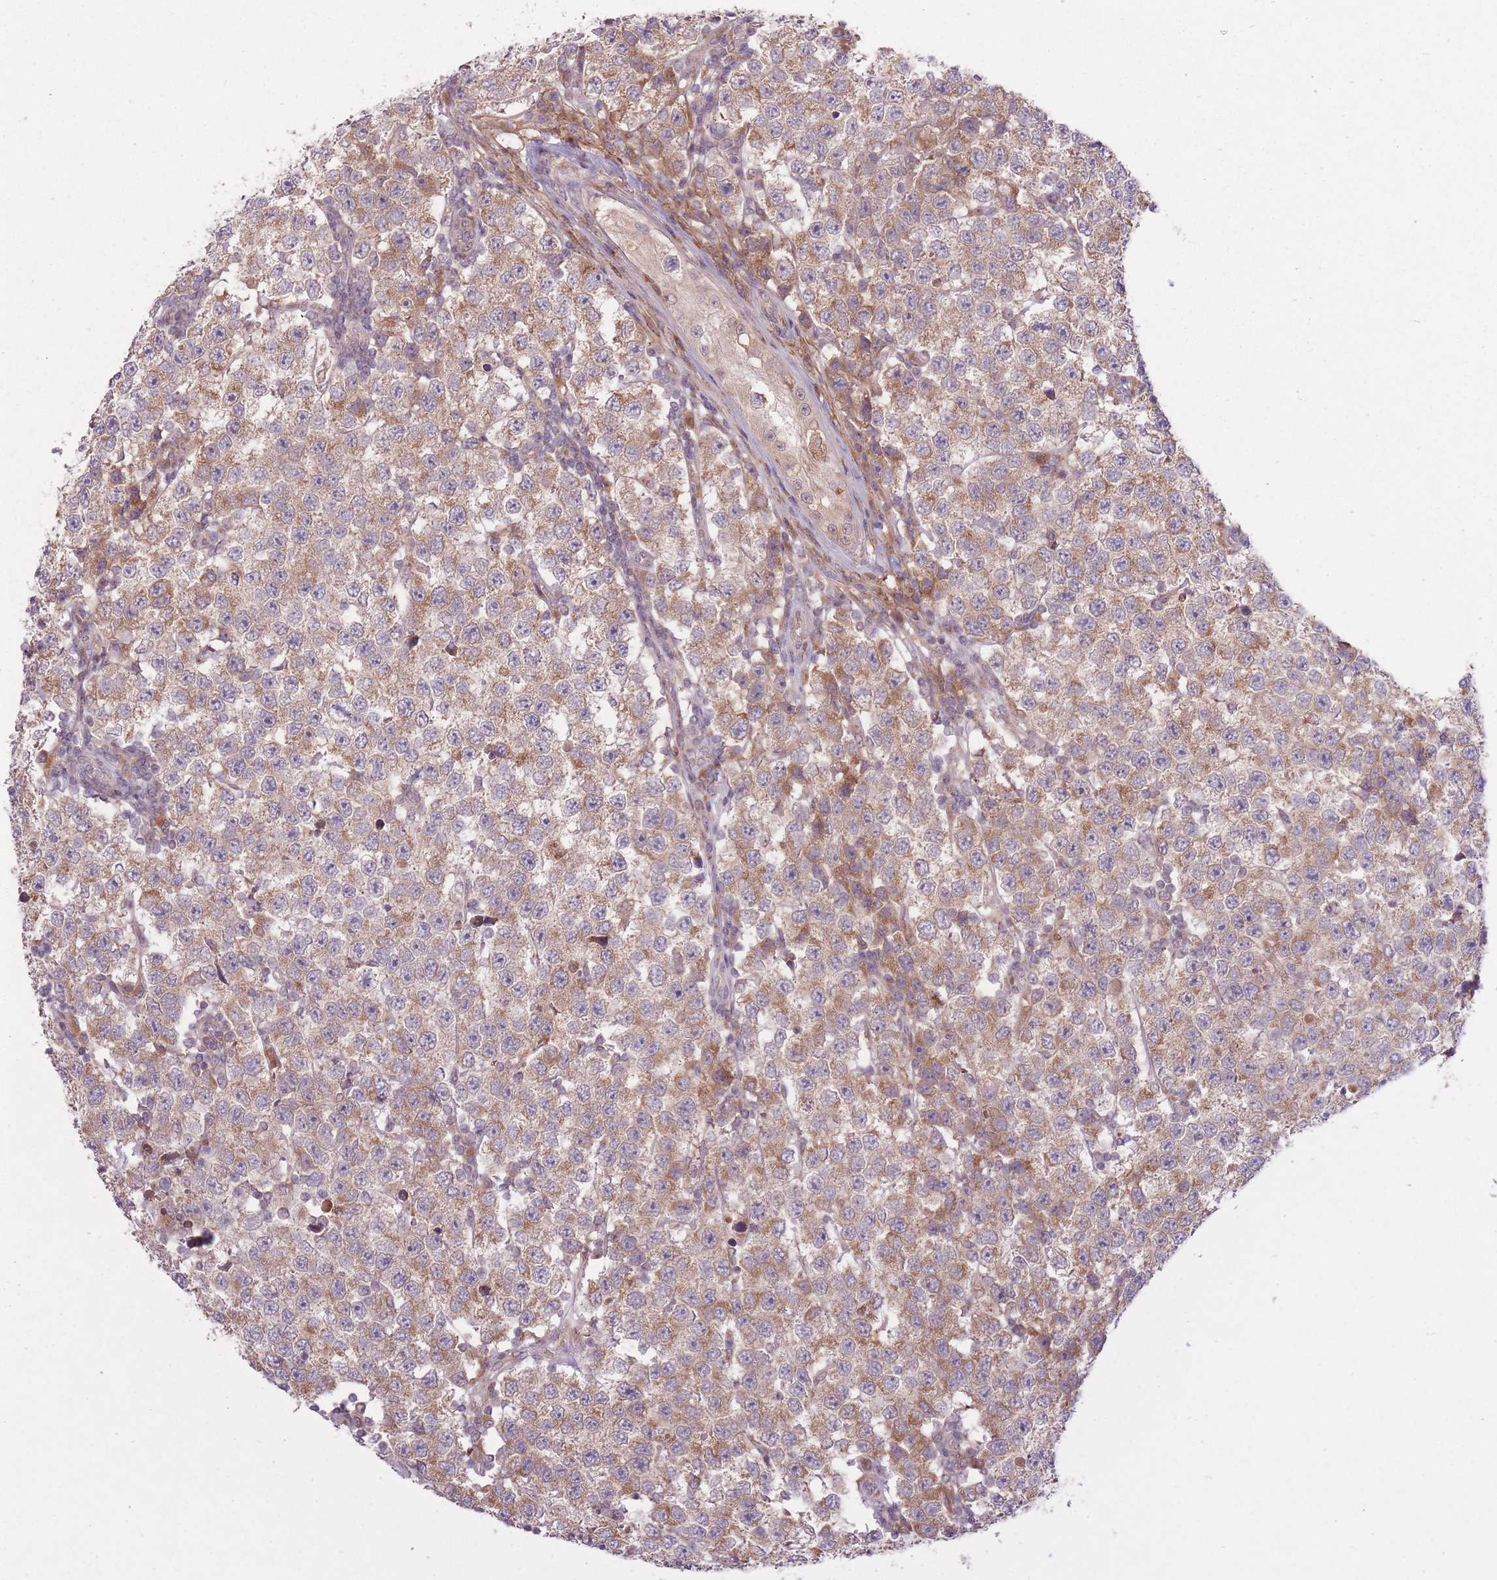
{"staining": {"intensity": "moderate", "quantity": ">75%", "location": "cytoplasmic/membranous"}, "tissue": "testis cancer", "cell_type": "Tumor cells", "image_type": "cancer", "snomed": [{"axis": "morphology", "description": "Seminoma, NOS"}, {"axis": "topography", "description": "Testis"}], "caption": "Immunohistochemistry micrograph of neoplastic tissue: testis cancer (seminoma) stained using IHC exhibits medium levels of moderate protein expression localized specifically in the cytoplasmic/membranous of tumor cells, appearing as a cytoplasmic/membranous brown color.", "gene": "ZNF391", "patient": {"sex": "male", "age": 34}}